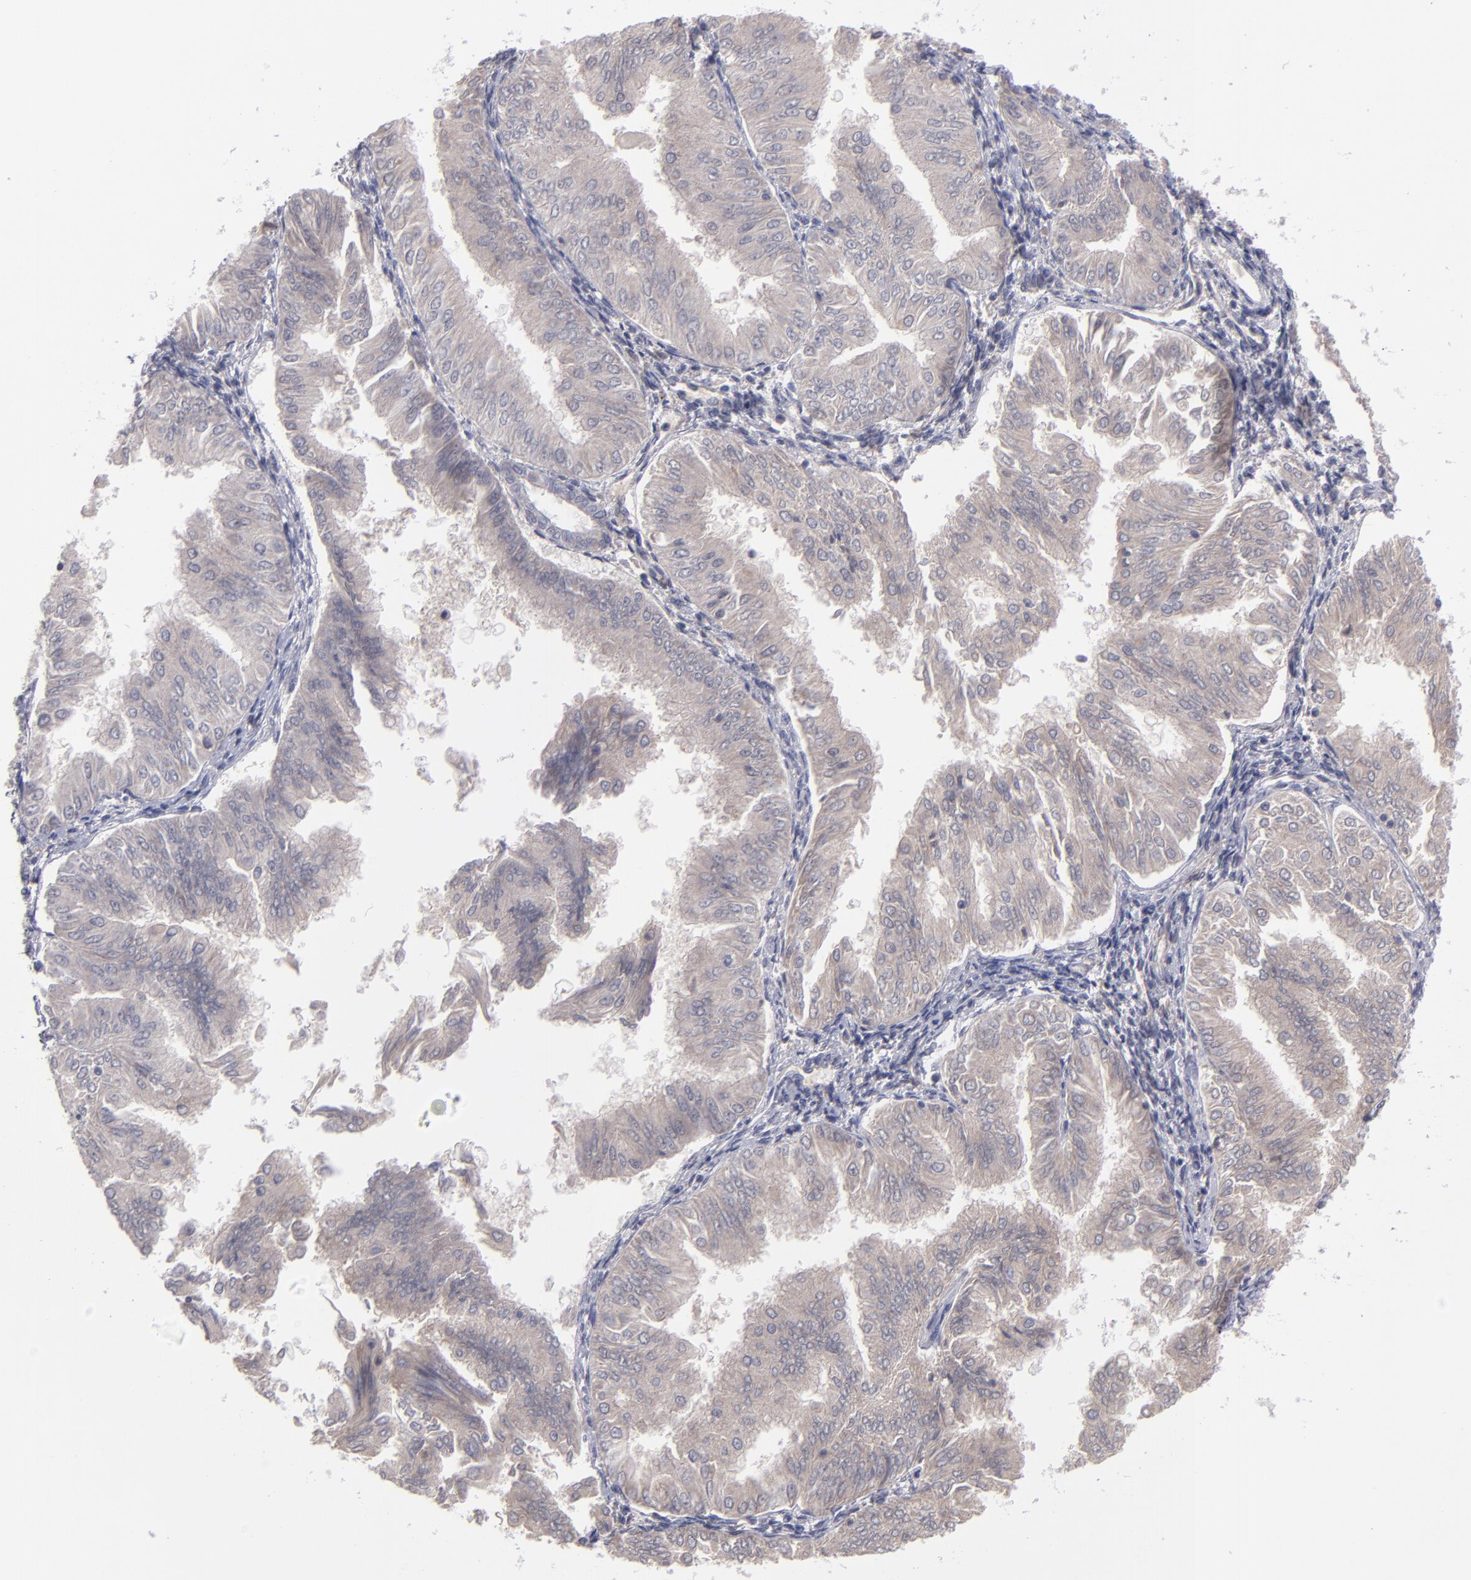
{"staining": {"intensity": "weak", "quantity": ">75%", "location": "cytoplasmic/membranous"}, "tissue": "endometrial cancer", "cell_type": "Tumor cells", "image_type": "cancer", "snomed": [{"axis": "morphology", "description": "Adenocarcinoma, NOS"}, {"axis": "topography", "description": "Endometrium"}], "caption": "Tumor cells reveal low levels of weak cytoplasmic/membranous staining in about >75% of cells in human adenocarcinoma (endometrial).", "gene": "ITIH4", "patient": {"sex": "female", "age": 53}}